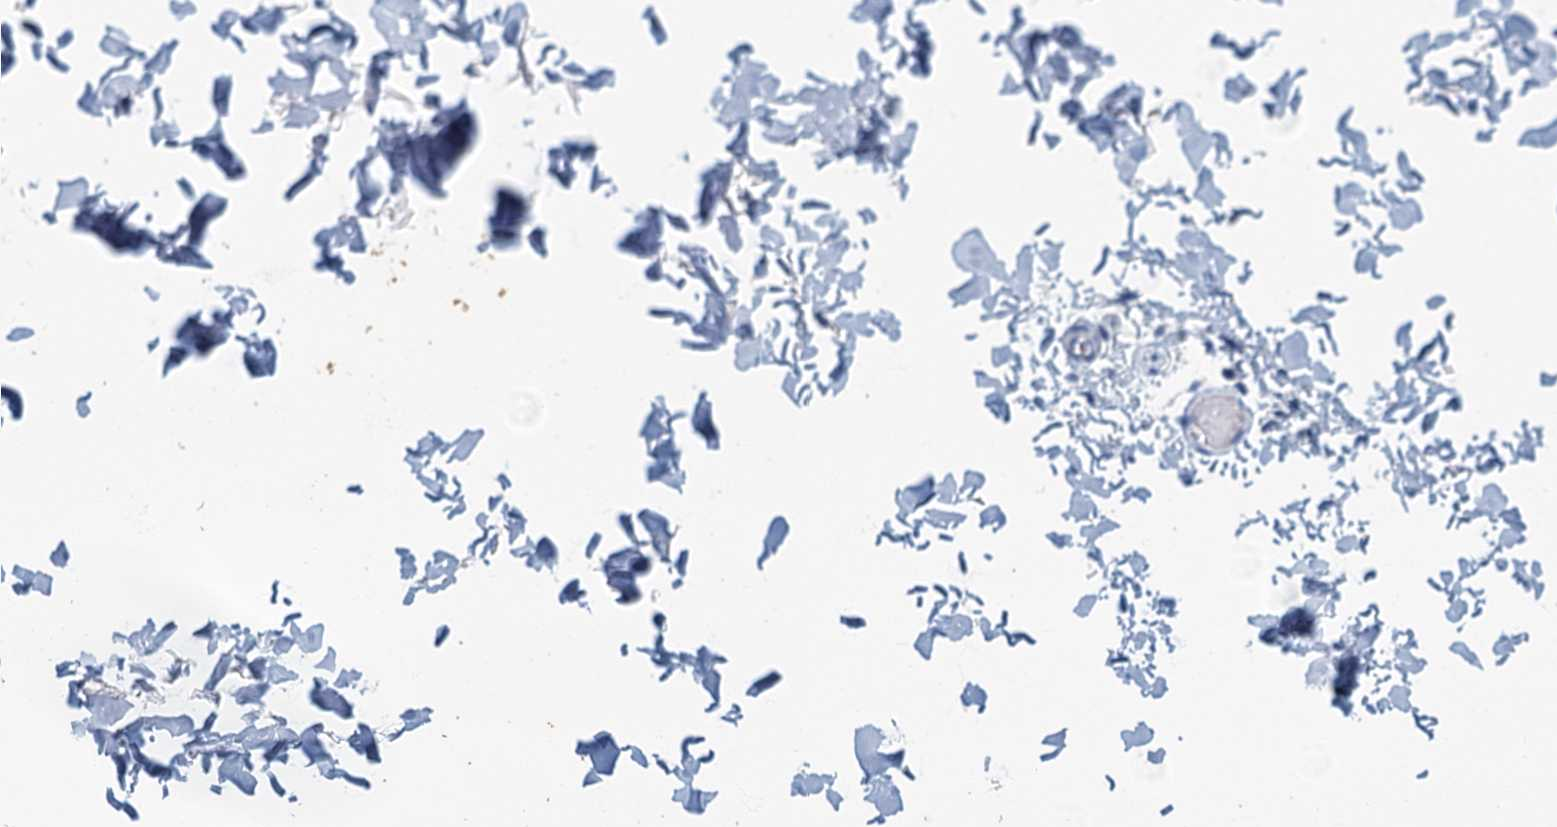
{"staining": {"intensity": "negative", "quantity": "none", "location": "none"}, "tissue": "nasopharynx", "cell_type": "Respiratory epithelial cells", "image_type": "normal", "snomed": [{"axis": "morphology", "description": "Normal tissue, NOS"}, {"axis": "morphology", "description": "Inflammation, NOS"}, {"axis": "morphology", "description": "Malignant melanoma, Metastatic site"}, {"axis": "topography", "description": "Nasopharynx"}], "caption": "Immunohistochemistry (IHC) image of benign nasopharynx: human nasopharynx stained with DAB exhibits no significant protein positivity in respiratory epithelial cells.", "gene": "ANKDD1A", "patient": {"sex": "male", "age": 70}}